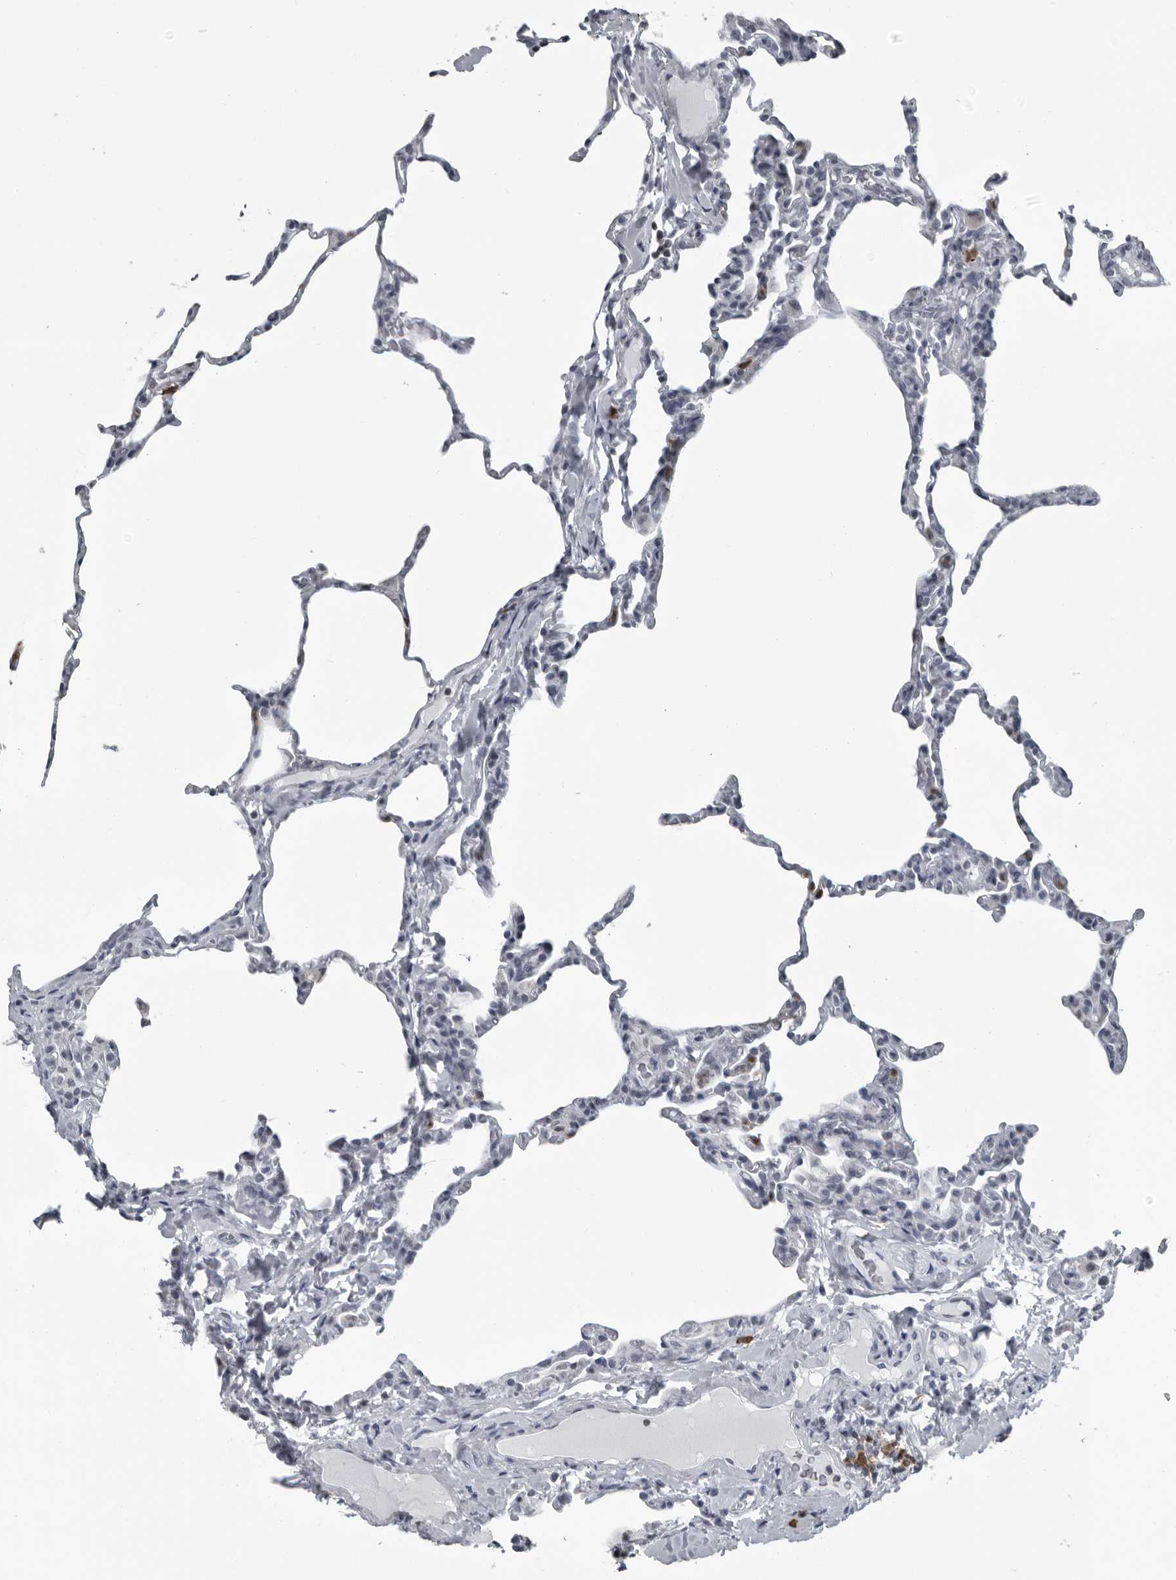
{"staining": {"intensity": "negative", "quantity": "none", "location": "none"}, "tissue": "lung", "cell_type": "Alveolar cells", "image_type": "normal", "snomed": [{"axis": "morphology", "description": "Normal tissue, NOS"}, {"axis": "topography", "description": "Lung"}], "caption": "This is a photomicrograph of immunohistochemistry (IHC) staining of benign lung, which shows no expression in alveolar cells.", "gene": "RTCA", "patient": {"sex": "male", "age": 20}}